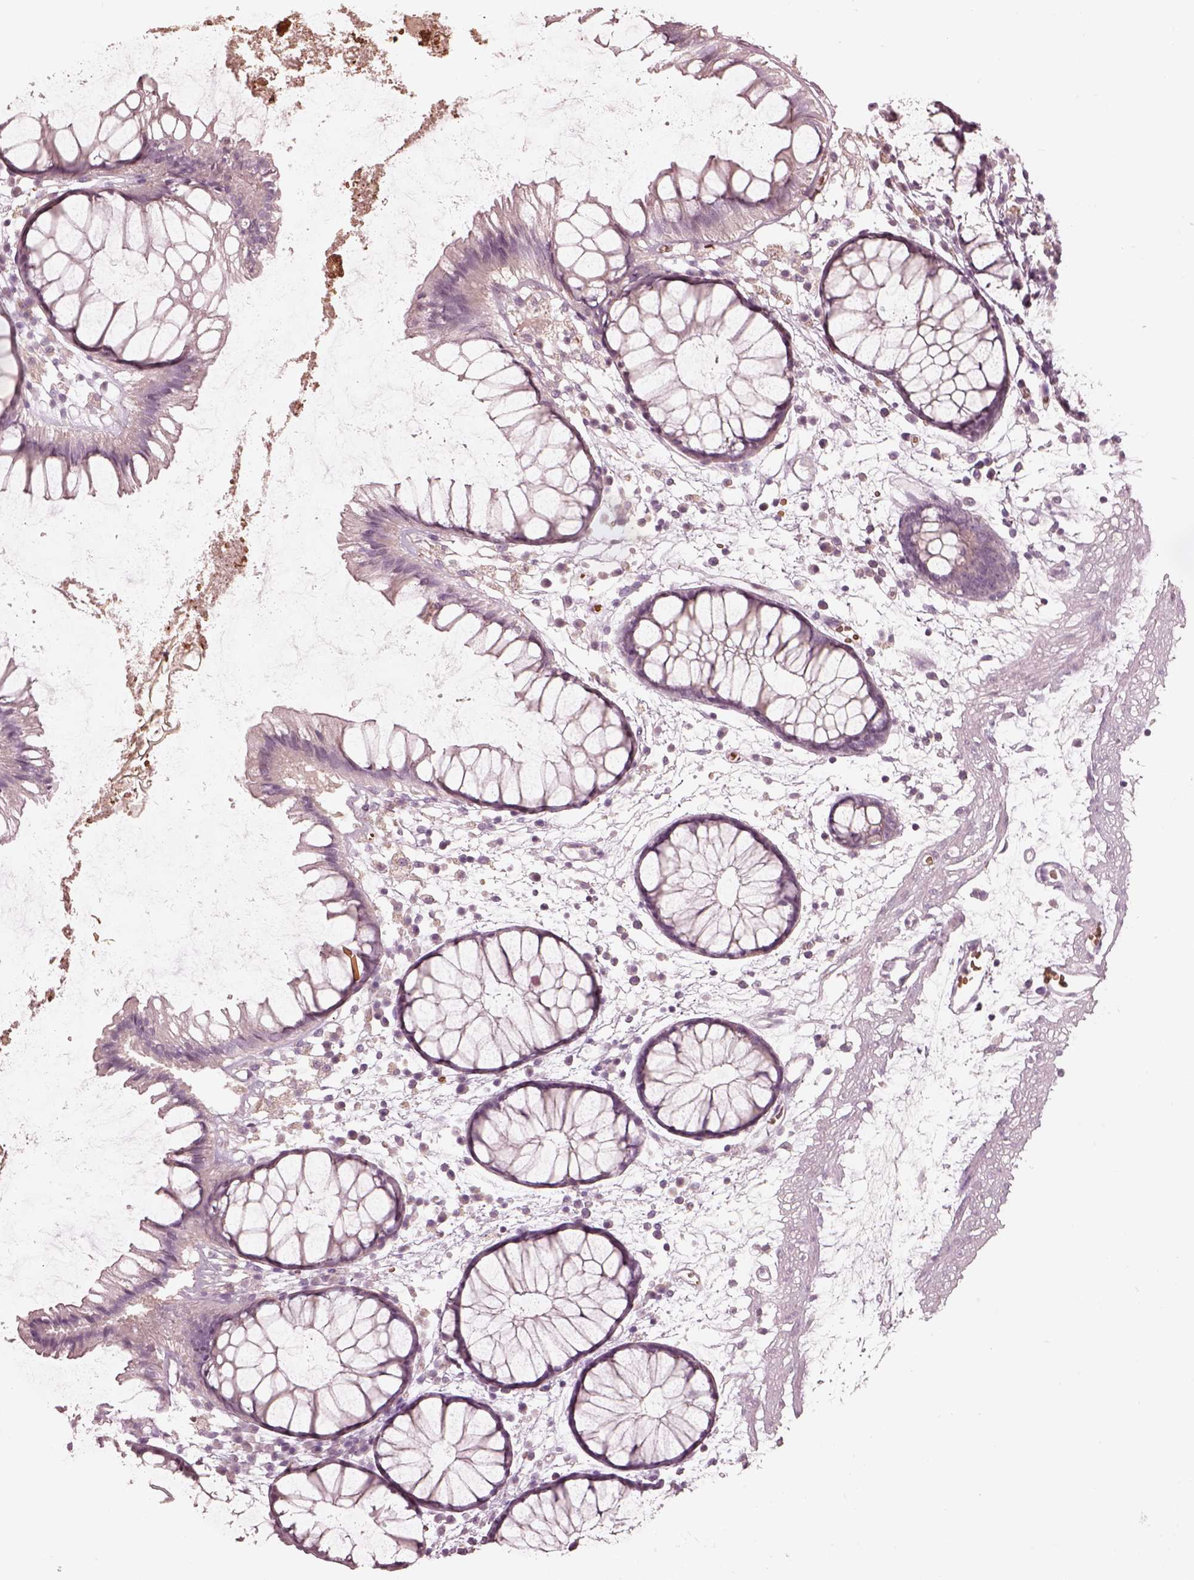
{"staining": {"intensity": "negative", "quantity": "none", "location": "none"}, "tissue": "colon", "cell_type": "Endothelial cells", "image_type": "normal", "snomed": [{"axis": "morphology", "description": "Normal tissue, NOS"}, {"axis": "morphology", "description": "Adenocarcinoma, NOS"}, {"axis": "topography", "description": "Colon"}], "caption": "Immunohistochemistry of unremarkable colon displays no positivity in endothelial cells.", "gene": "ANKLE1", "patient": {"sex": "male", "age": 65}}